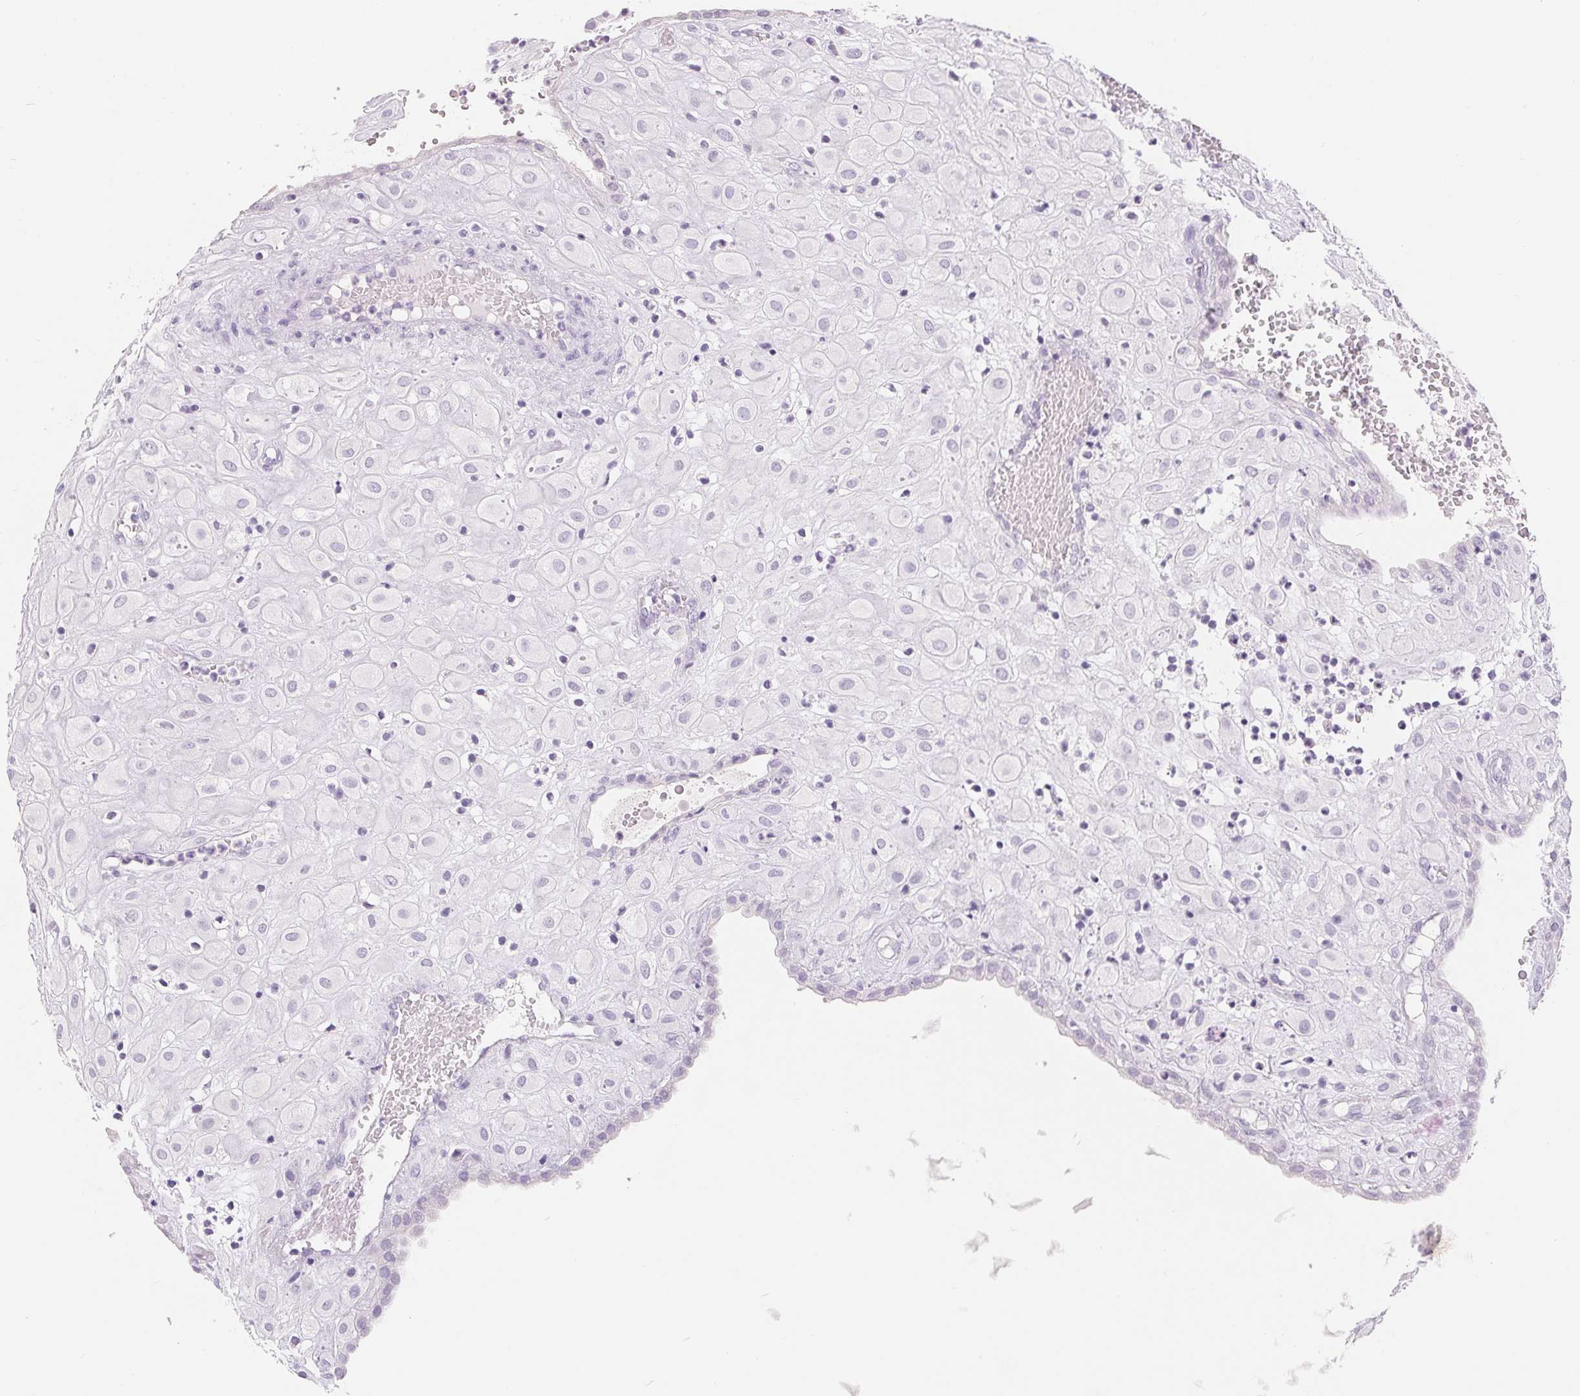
{"staining": {"intensity": "negative", "quantity": "none", "location": "none"}, "tissue": "placenta", "cell_type": "Decidual cells", "image_type": "normal", "snomed": [{"axis": "morphology", "description": "Normal tissue, NOS"}, {"axis": "topography", "description": "Placenta"}], "caption": "Immunohistochemistry (IHC) of normal placenta displays no expression in decidual cells. The staining was performed using DAB (3,3'-diaminobenzidine) to visualize the protein expression in brown, while the nuclei were stained in blue with hematoxylin (Magnification: 20x).", "gene": "SPACA5B", "patient": {"sex": "female", "age": 24}}